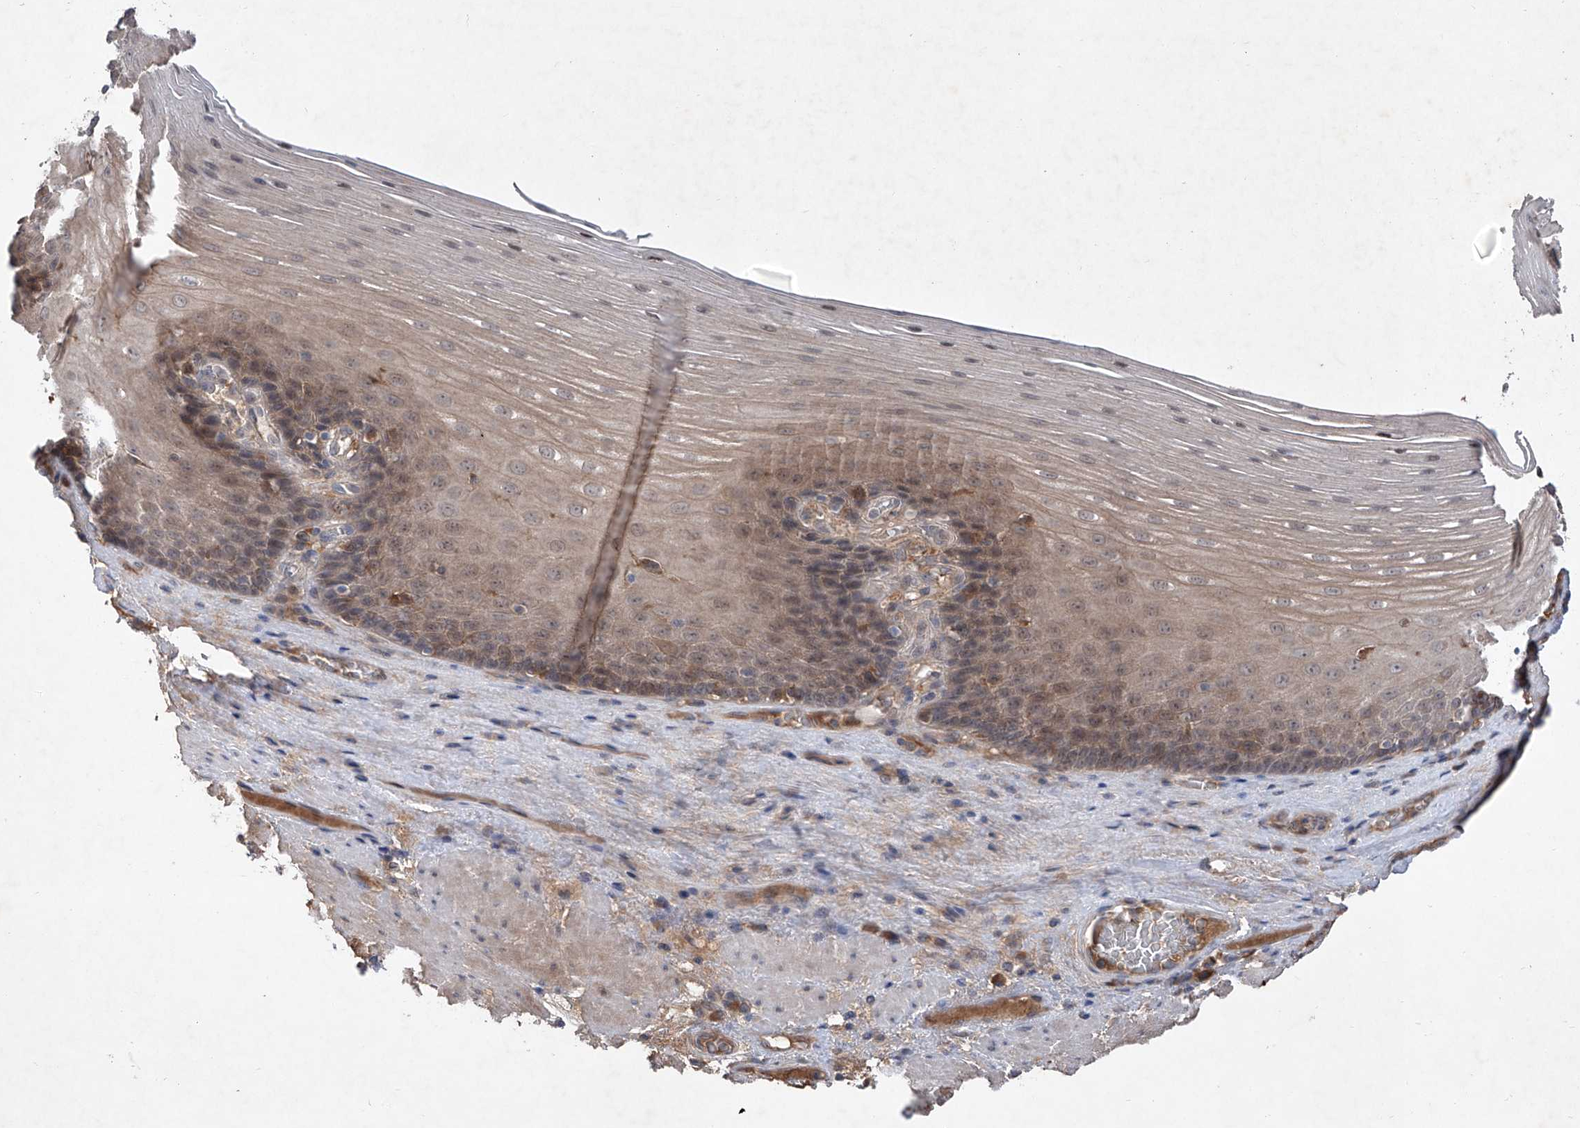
{"staining": {"intensity": "weak", "quantity": ">75%", "location": "cytoplasmic/membranous,nuclear"}, "tissue": "esophagus", "cell_type": "Squamous epithelial cells", "image_type": "normal", "snomed": [{"axis": "morphology", "description": "Normal tissue, NOS"}, {"axis": "topography", "description": "Esophagus"}], "caption": "Brown immunohistochemical staining in normal esophagus displays weak cytoplasmic/membranous,nuclear positivity in approximately >75% of squamous epithelial cells. (brown staining indicates protein expression, while blue staining denotes nuclei).", "gene": "FAM135A", "patient": {"sex": "male", "age": 62}}